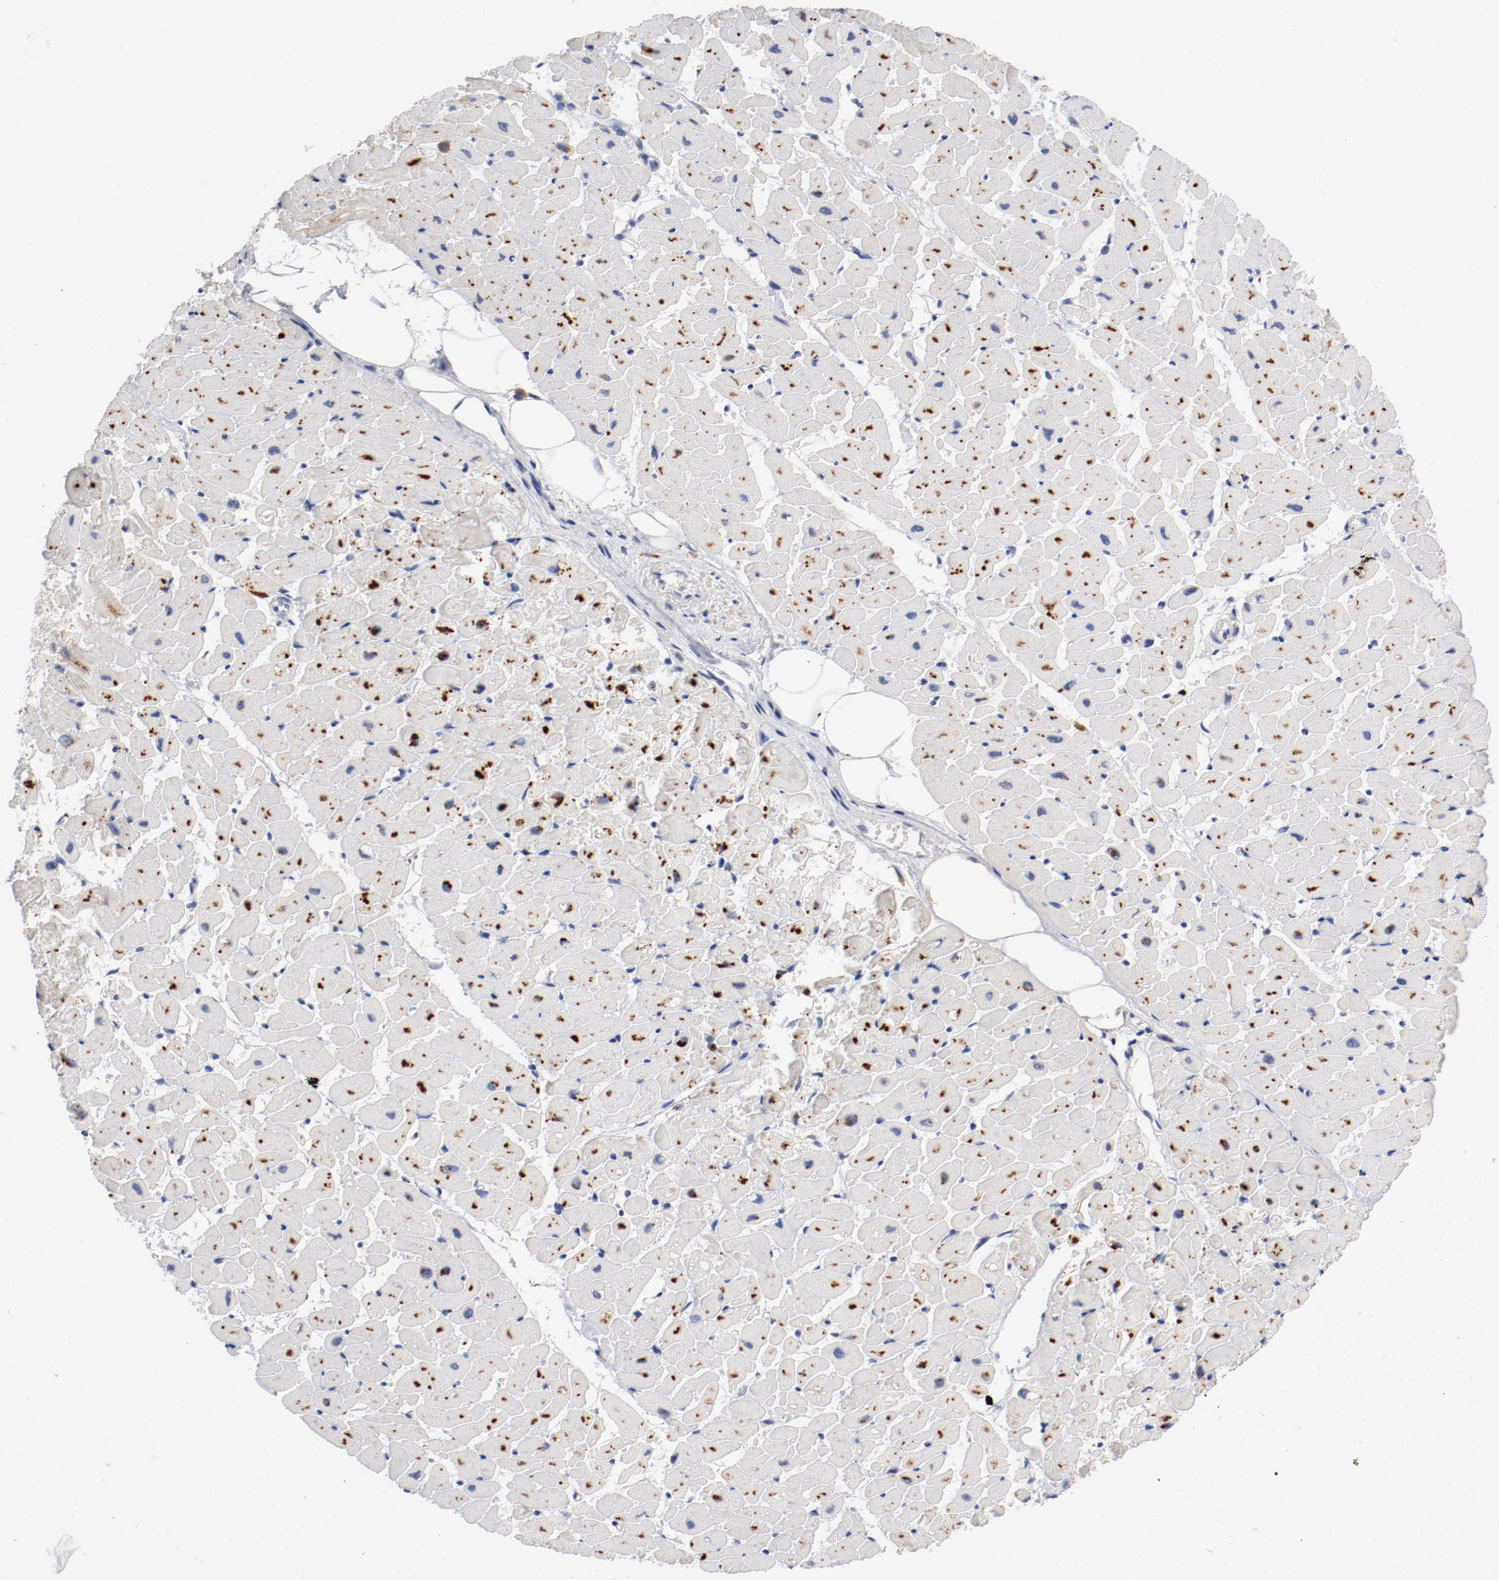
{"staining": {"intensity": "moderate", "quantity": "<25%", "location": "cytoplasmic/membranous"}, "tissue": "heart muscle", "cell_type": "Cardiomyocytes", "image_type": "normal", "snomed": [{"axis": "morphology", "description": "Normal tissue, NOS"}, {"axis": "topography", "description": "Heart"}], "caption": "Protein expression analysis of normal heart muscle demonstrates moderate cytoplasmic/membranous positivity in approximately <25% of cardiomyocytes.", "gene": "BIRC5", "patient": {"sex": "female", "age": 19}}